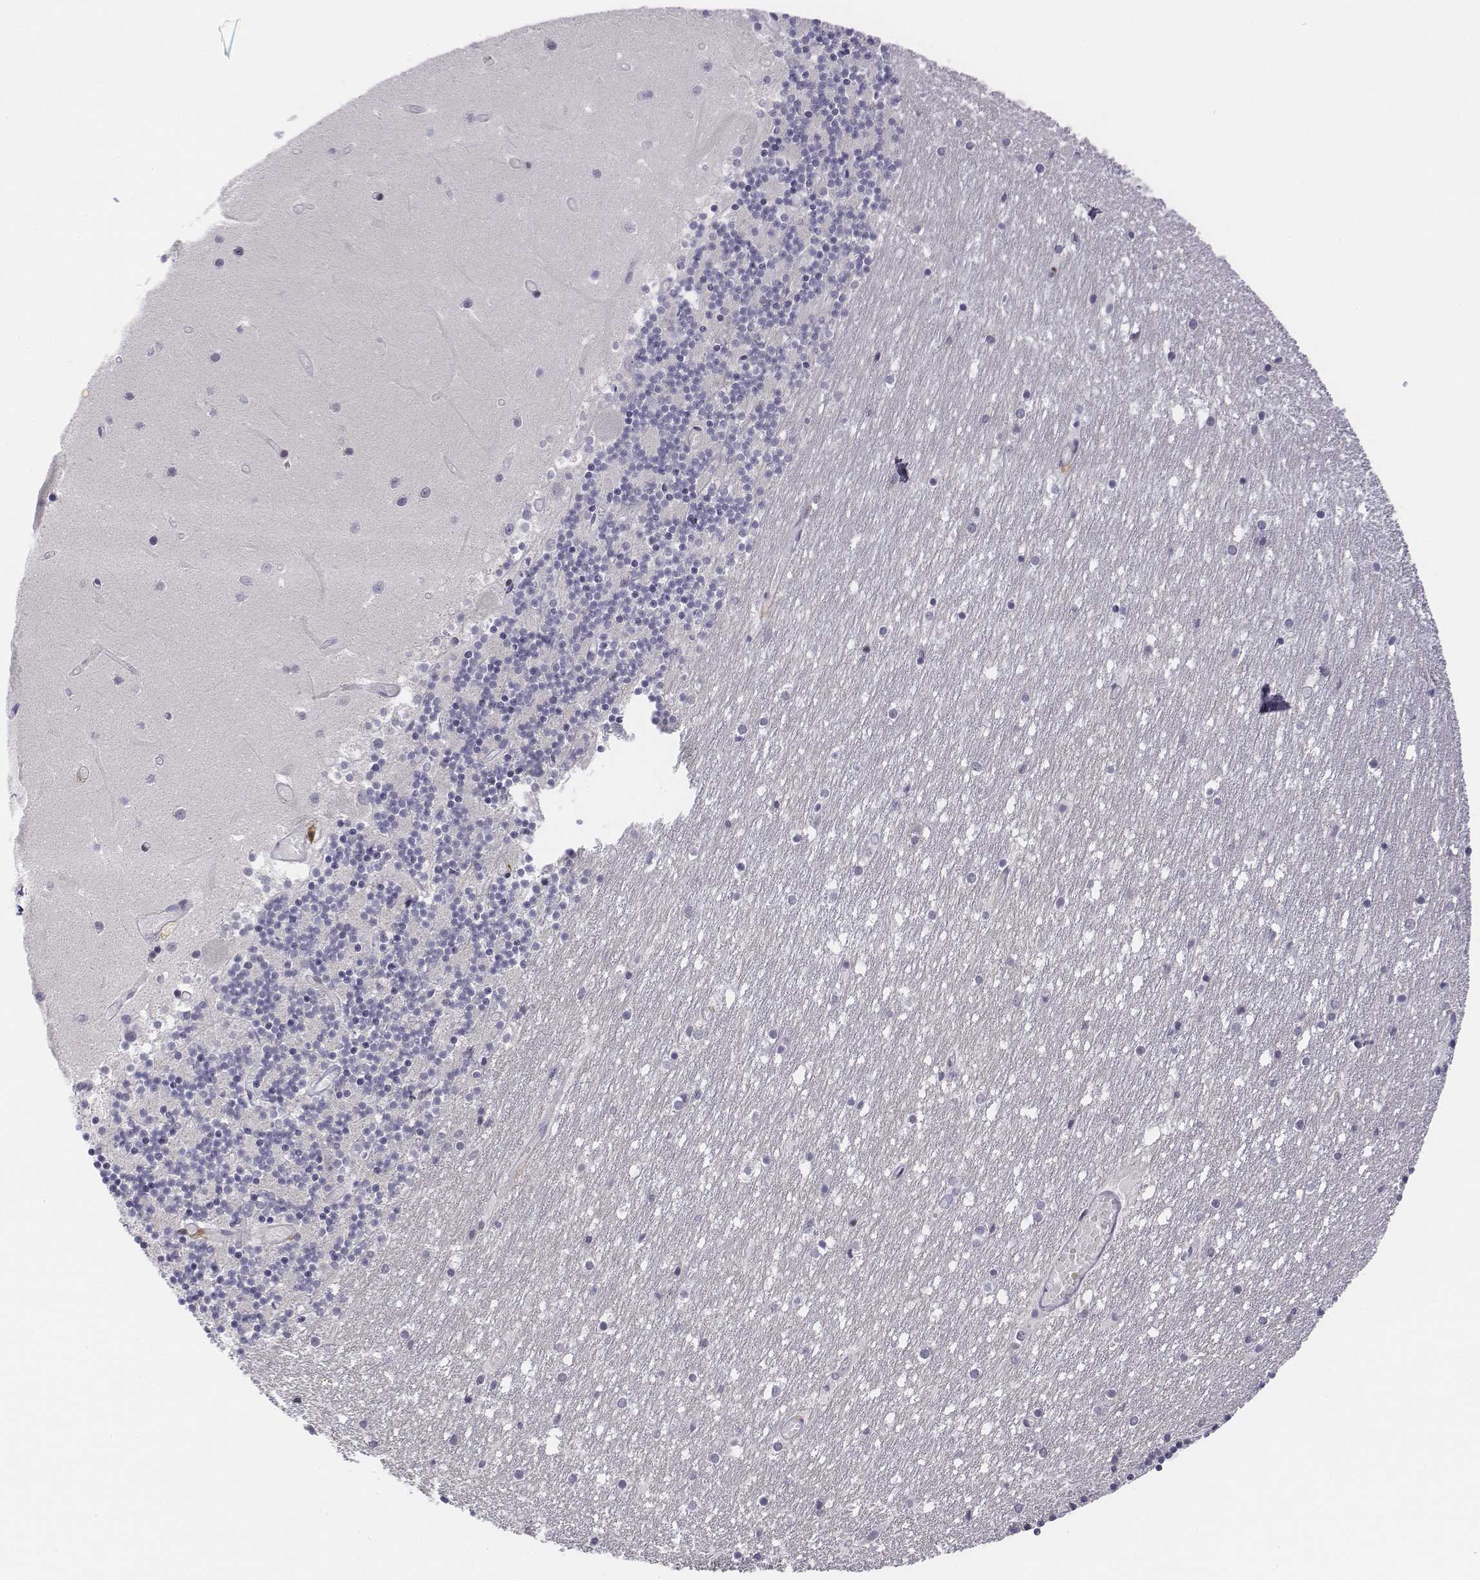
{"staining": {"intensity": "negative", "quantity": "none", "location": "none"}, "tissue": "cerebellum", "cell_type": "Cells in granular layer", "image_type": "normal", "snomed": [{"axis": "morphology", "description": "Normal tissue, NOS"}, {"axis": "topography", "description": "Cerebellum"}], "caption": "This is an immunohistochemistry micrograph of unremarkable cerebellum. There is no positivity in cells in granular layer.", "gene": "CD14", "patient": {"sex": "female", "age": 28}}